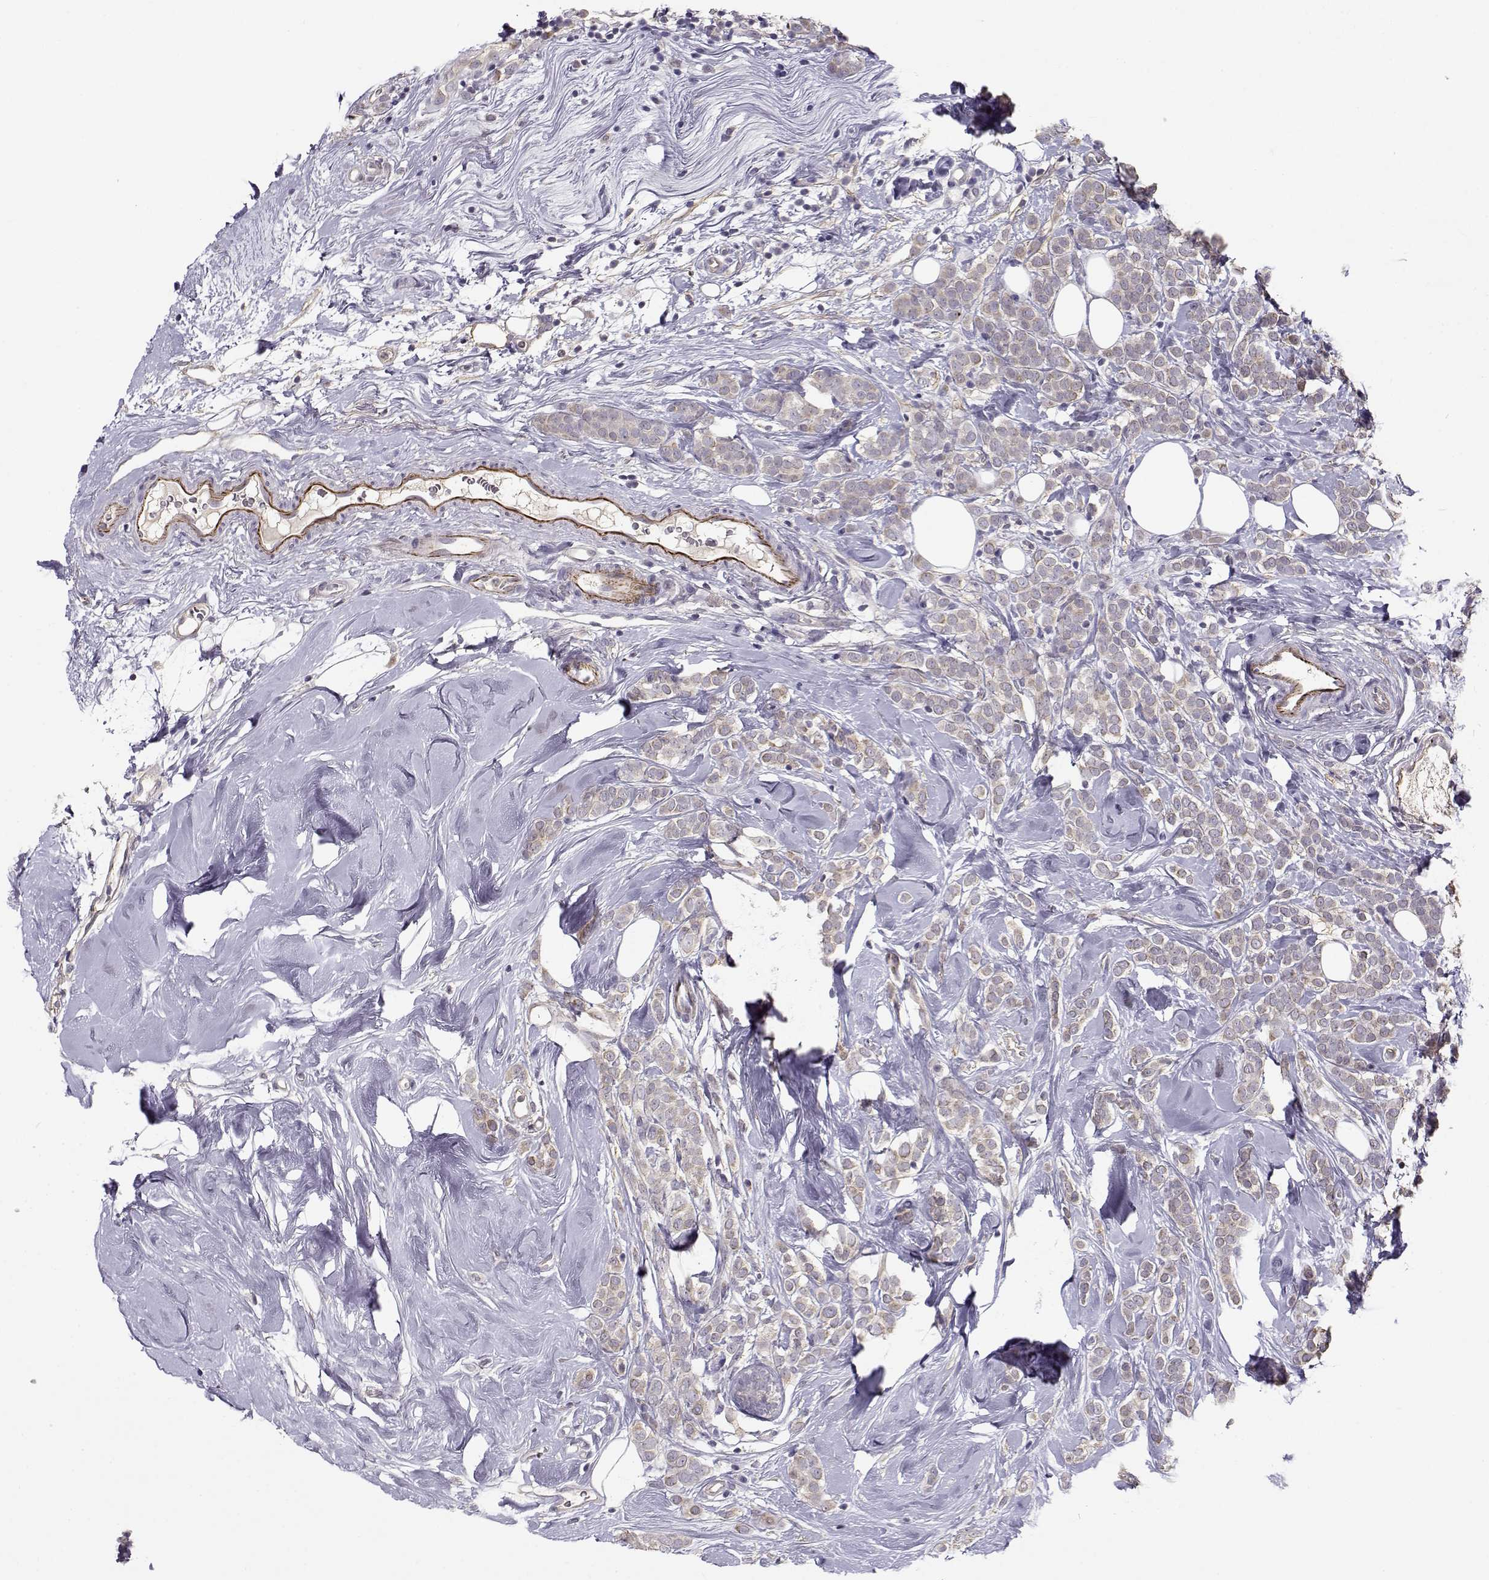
{"staining": {"intensity": "weak", "quantity": "25%-75%", "location": "cytoplasmic/membranous"}, "tissue": "breast cancer", "cell_type": "Tumor cells", "image_type": "cancer", "snomed": [{"axis": "morphology", "description": "Lobular carcinoma"}, {"axis": "topography", "description": "Breast"}], "caption": "Approximately 25%-75% of tumor cells in breast cancer exhibit weak cytoplasmic/membranous protein staining as visualized by brown immunohistochemical staining.", "gene": "TMEM145", "patient": {"sex": "female", "age": 49}}